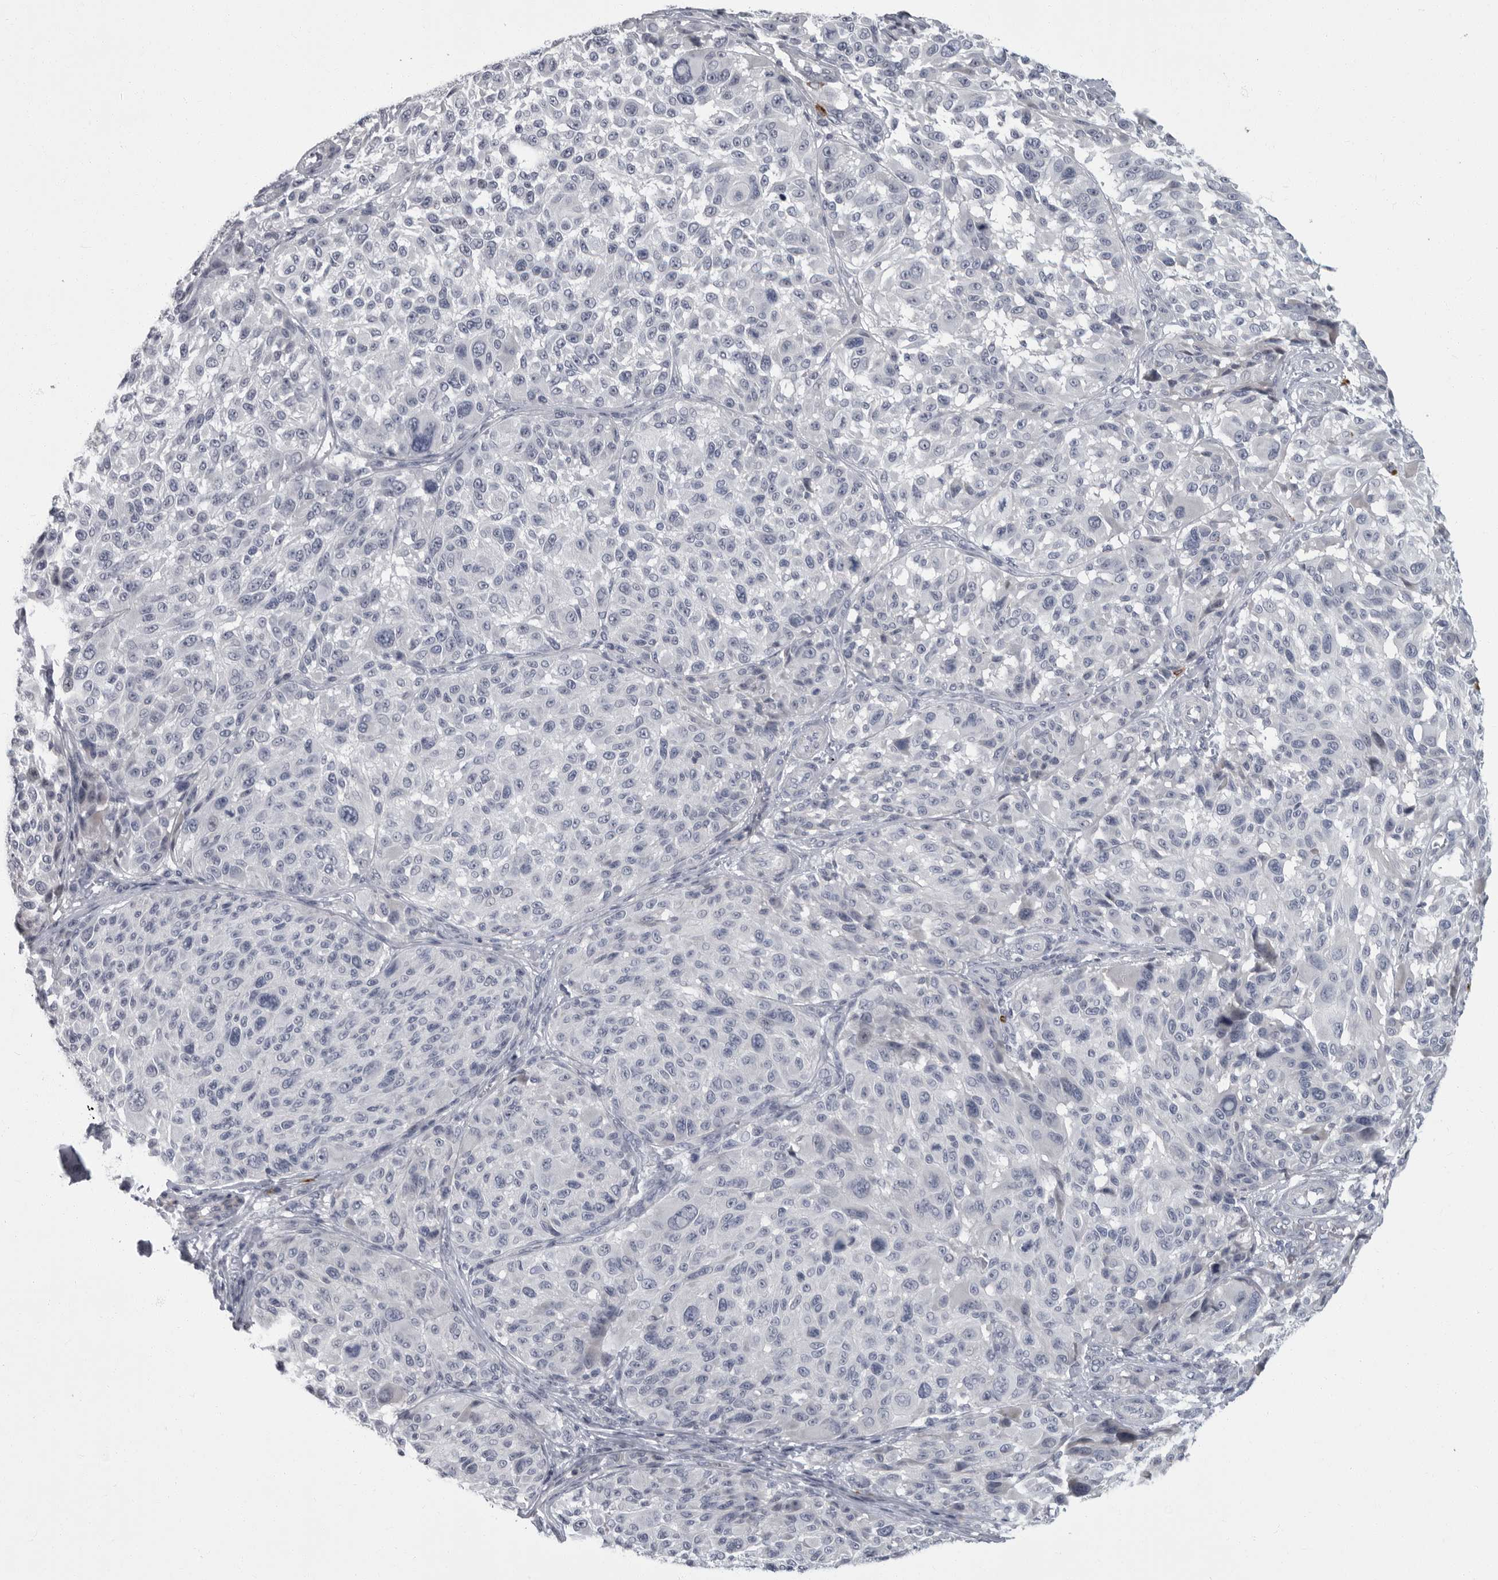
{"staining": {"intensity": "negative", "quantity": "none", "location": "none"}, "tissue": "melanoma", "cell_type": "Tumor cells", "image_type": "cancer", "snomed": [{"axis": "morphology", "description": "Malignant melanoma, NOS"}, {"axis": "topography", "description": "Skin"}], "caption": "IHC histopathology image of human melanoma stained for a protein (brown), which shows no positivity in tumor cells.", "gene": "SLC25A39", "patient": {"sex": "male", "age": 83}}